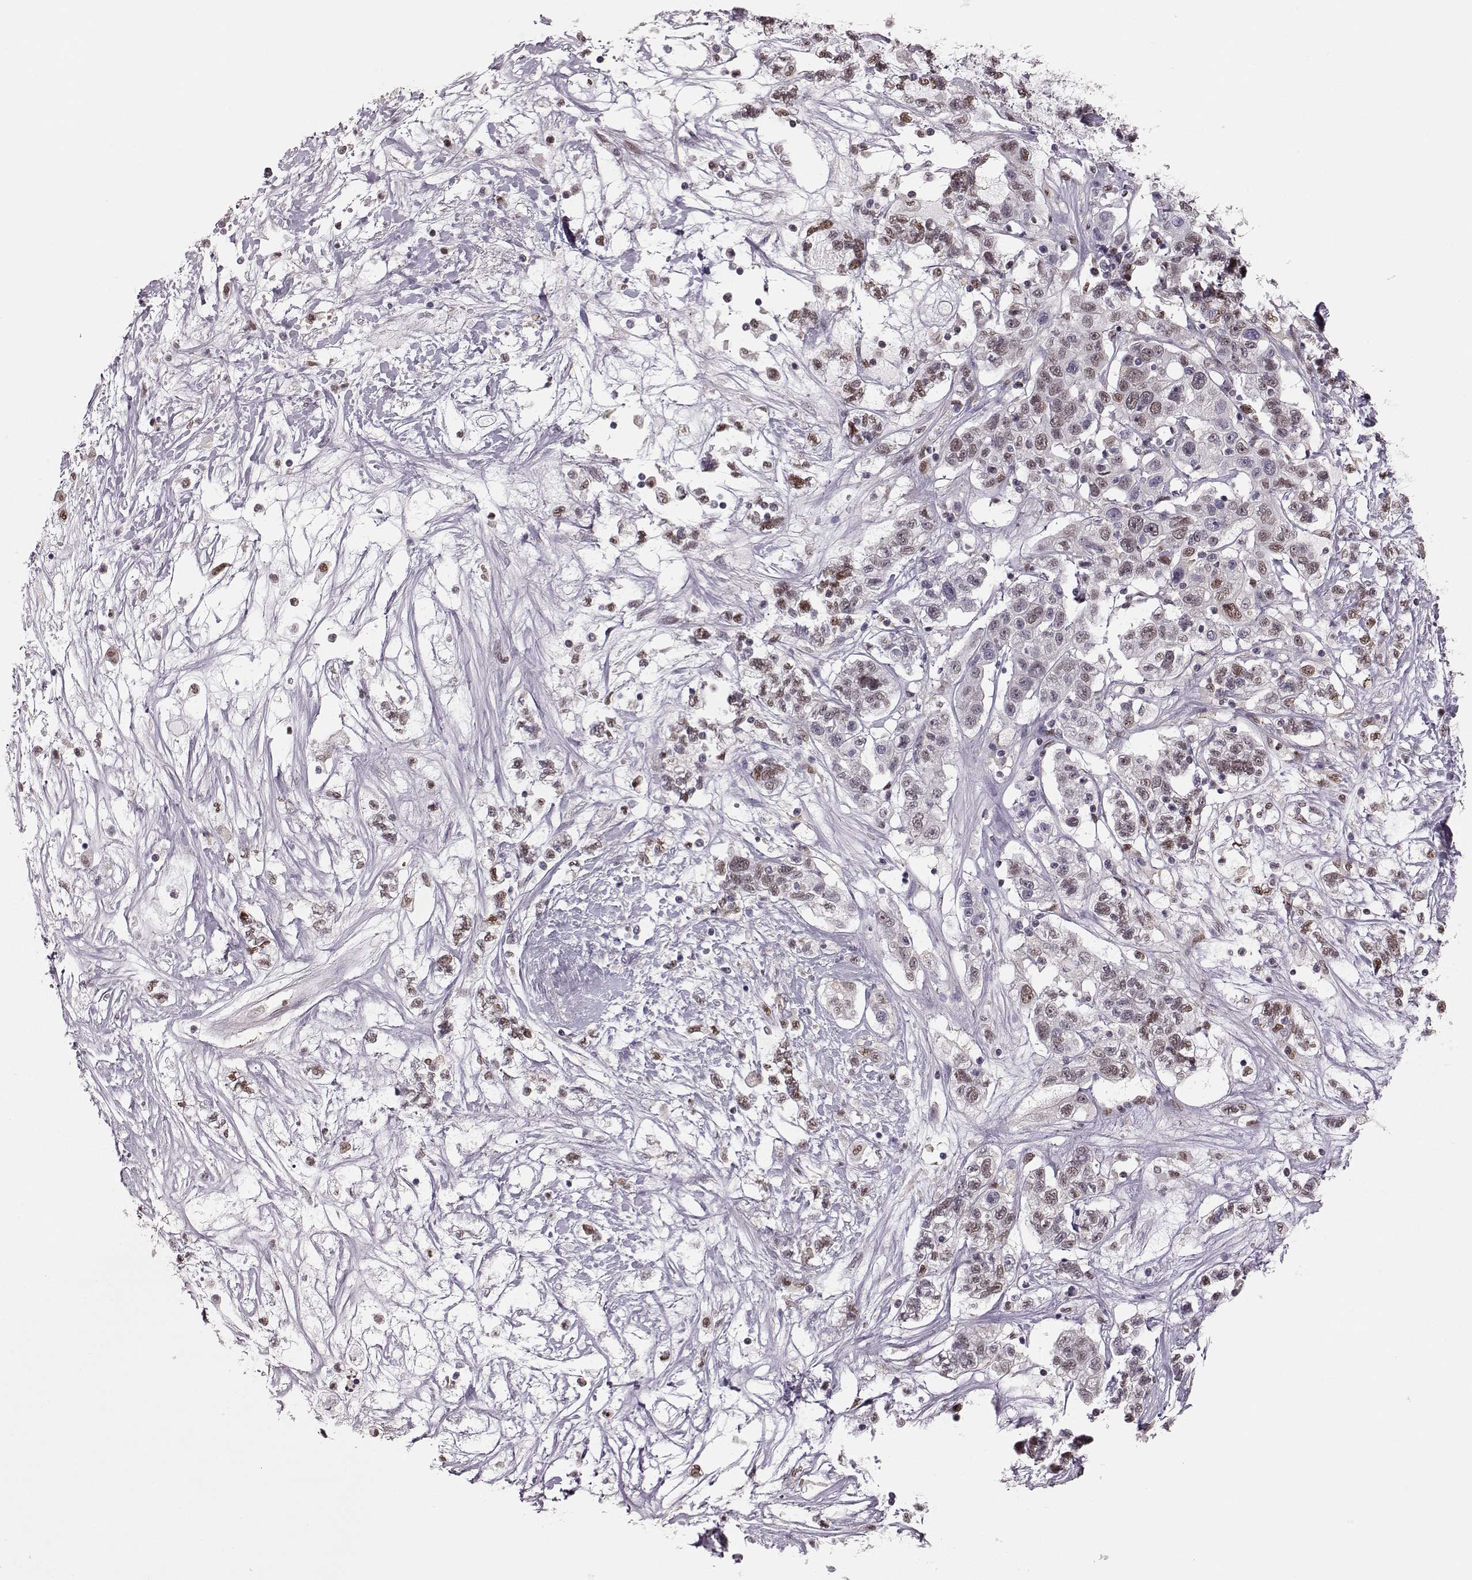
{"staining": {"intensity": "weak", "quantity": "<25%", "location": "nuclear"}, "tissue": "liver cancer", "cell_type": "Tumor cells", "image_type": "cancer", "snomed": [{"axis": "morphology", "description": "Adenocarcinoma, NOS"}, {"axis": "morphology", "description": "Cholangiocarcinoma"}, {"axis": "topography", "description": "Liver"}], "caption": "This photomicrograph is of liver cancer stained with immunohistochemistry (IHC) to label a protein in brown with the nuclei are counter-stained blue. There is no positivity in tumor cells. (Brightfield microscopy of DAB (3,3'-diaminobenzidine) IHC at high magnification).", "gene": "KLF6", "patient": {"sex": "male", "age": 64}}